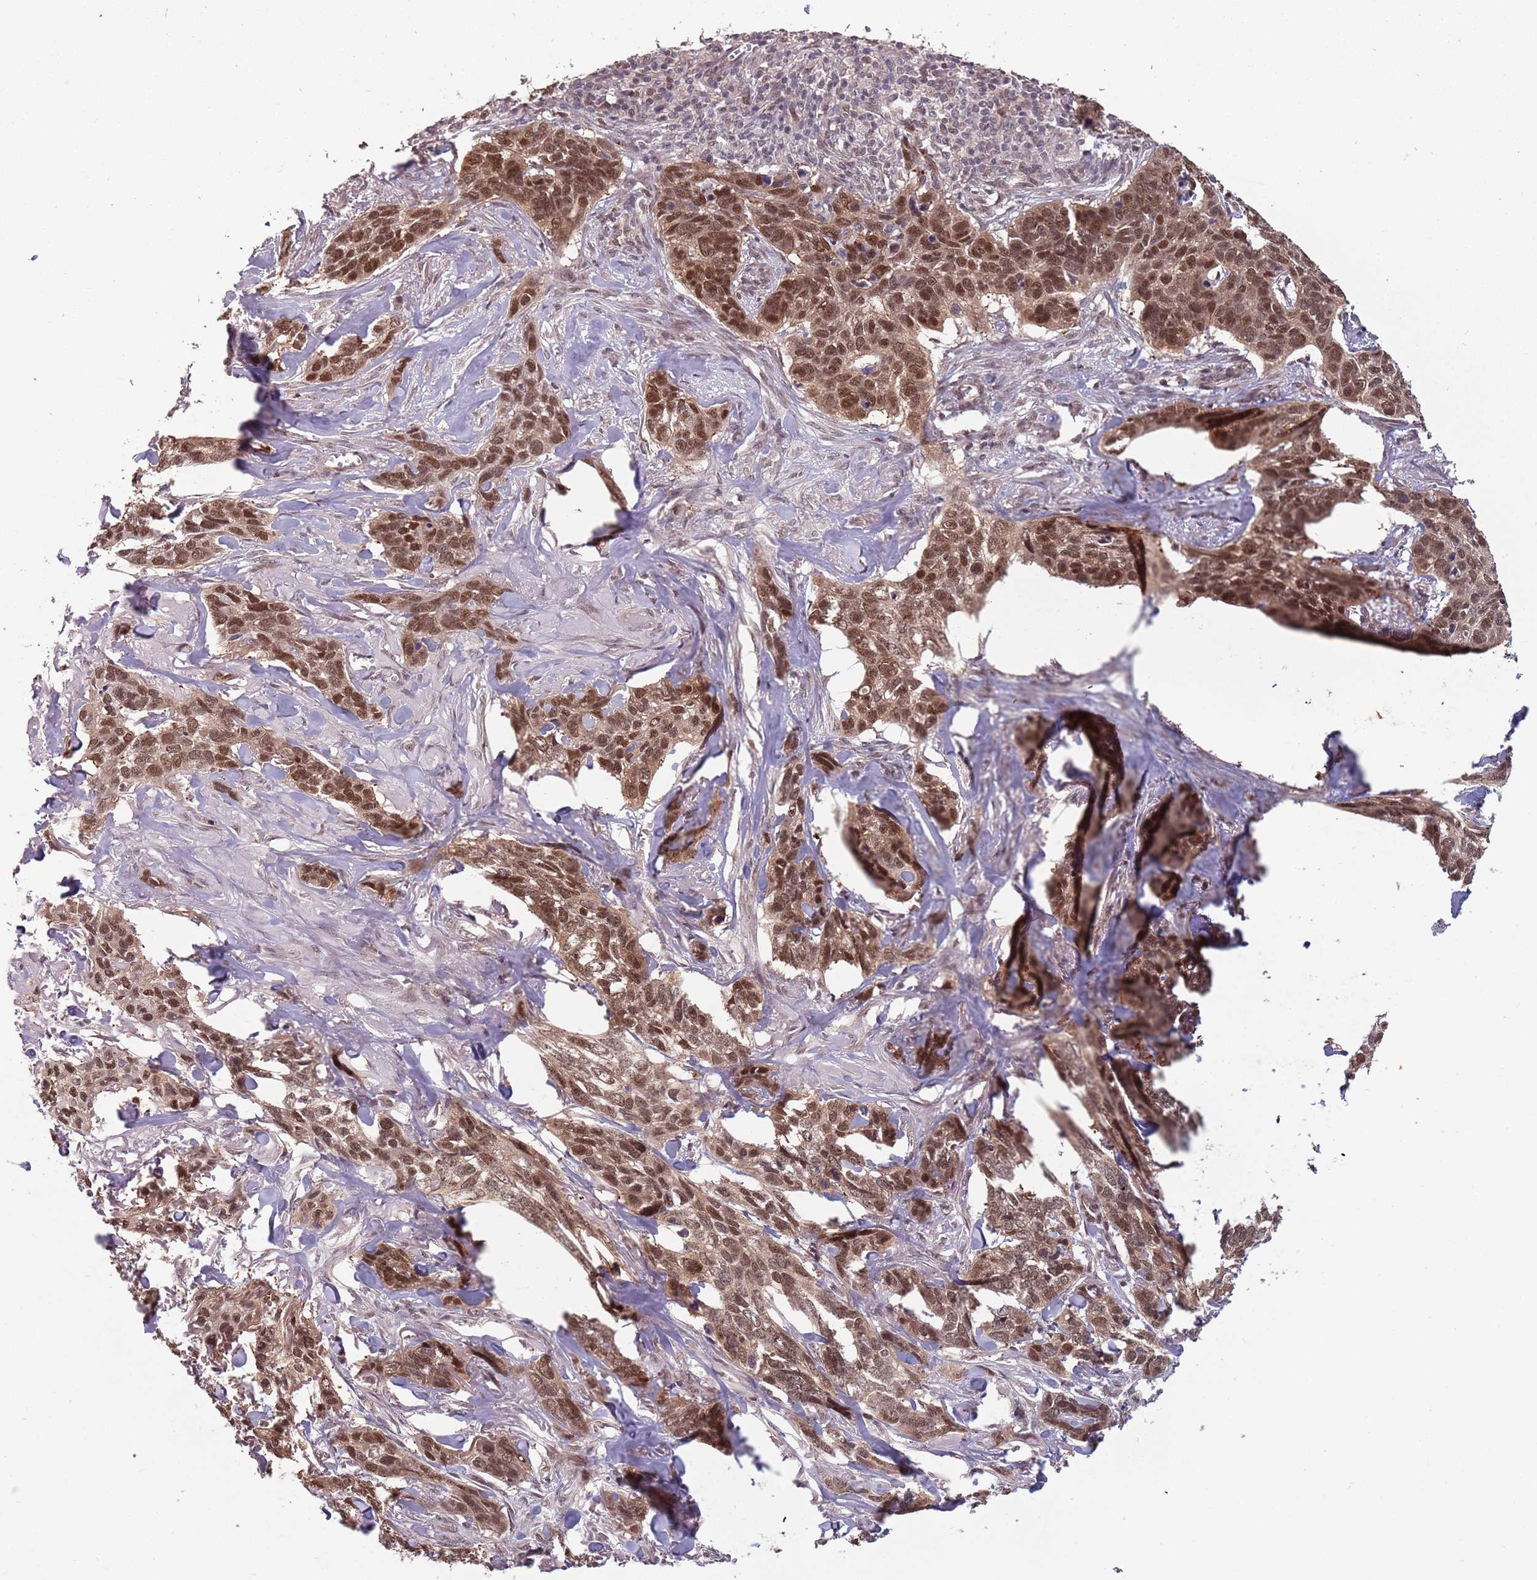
{"staining": {"intensity": "moderate", "quantity": ">75%", "location": "nuclear"}, "tissue": "skin cancer", "cell_type": "Tumor cells", "image_type": "cancer", "snomed": [{"axis": "morphology", "description": "Basal cell carcinoma"}, {"axis": "topography", "description": "Skin"}], "caption": "IHC photomicrograph of neoplastic tissue: skin basal cell carcinoma stained using IHC displays medium levels of moderate protein expression localized specifically in the nuclear of tumor cells, appearing as a nuclear brown color.", "gene": "ZBTB5", "patient": {"sex": "male", "age": 86}}